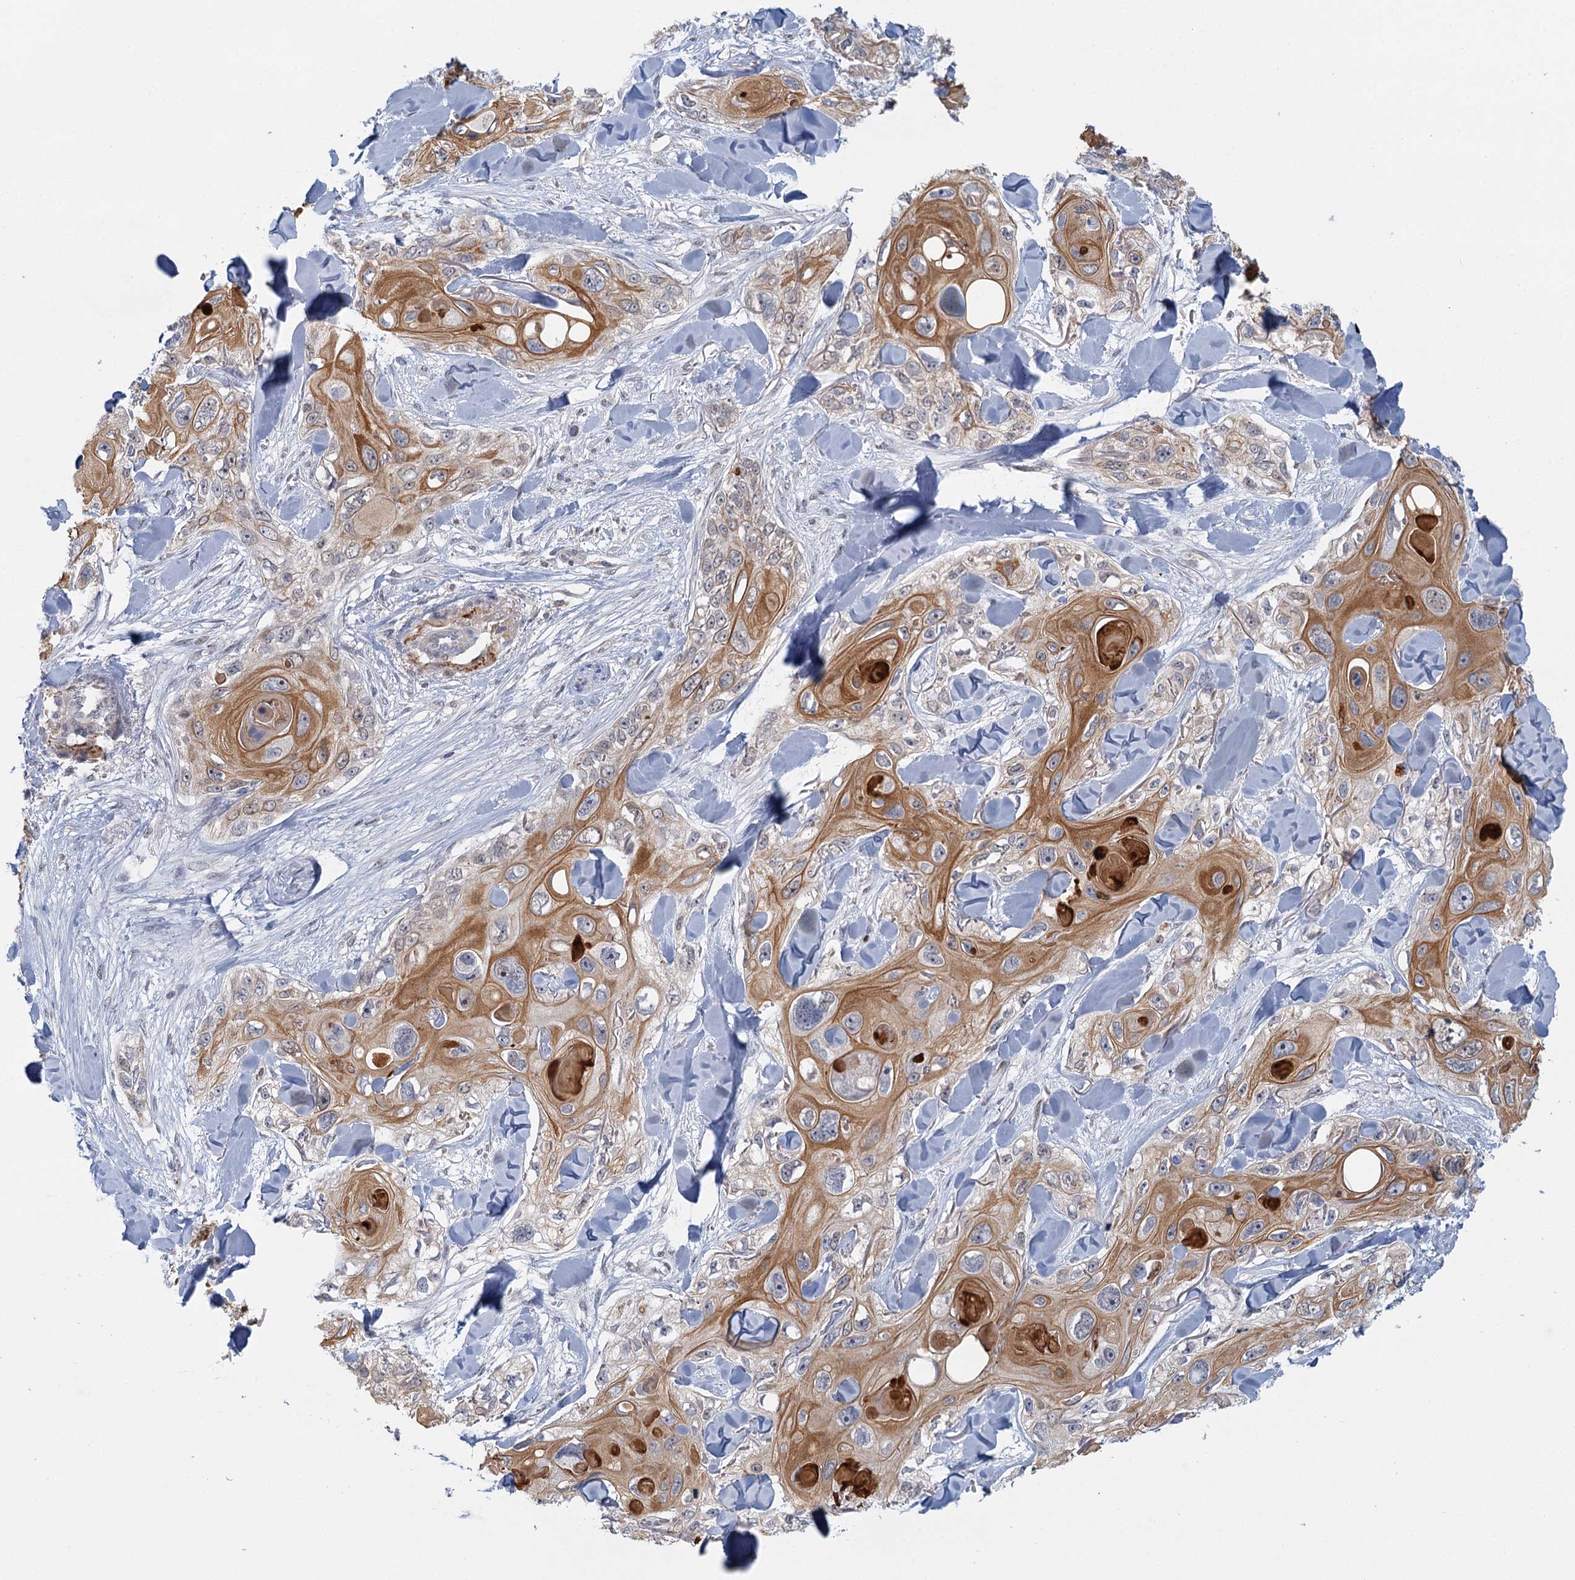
{"staining": {"intensity": "moderate", "quantity": "<25%", "location": "cytoplasmic/membranous"}, "tissue": "skin cancer", "cell_type": "Tumor cells", "image_type": "cancer", "snomed": [{"axis": "morphology", "description": "Normal tissue, NOS"}, {"axis": "morphology", "description": "Squamous cell carcinoma, NOS"}, {"axis": "topography", "description": "Skin"}], "caption": "An image of skin cancer (squamous cell carcinoma) stained for a protein exhibits moderate cytoplasmic/membranous brown staining in tumor cells. (DAB (3,3'-diaminobenzidine) IHC, brown staining for protein, blue staining for nuclei).", "gene": "GPATCH11", "patient": {"sex": "male", "age": 72}}